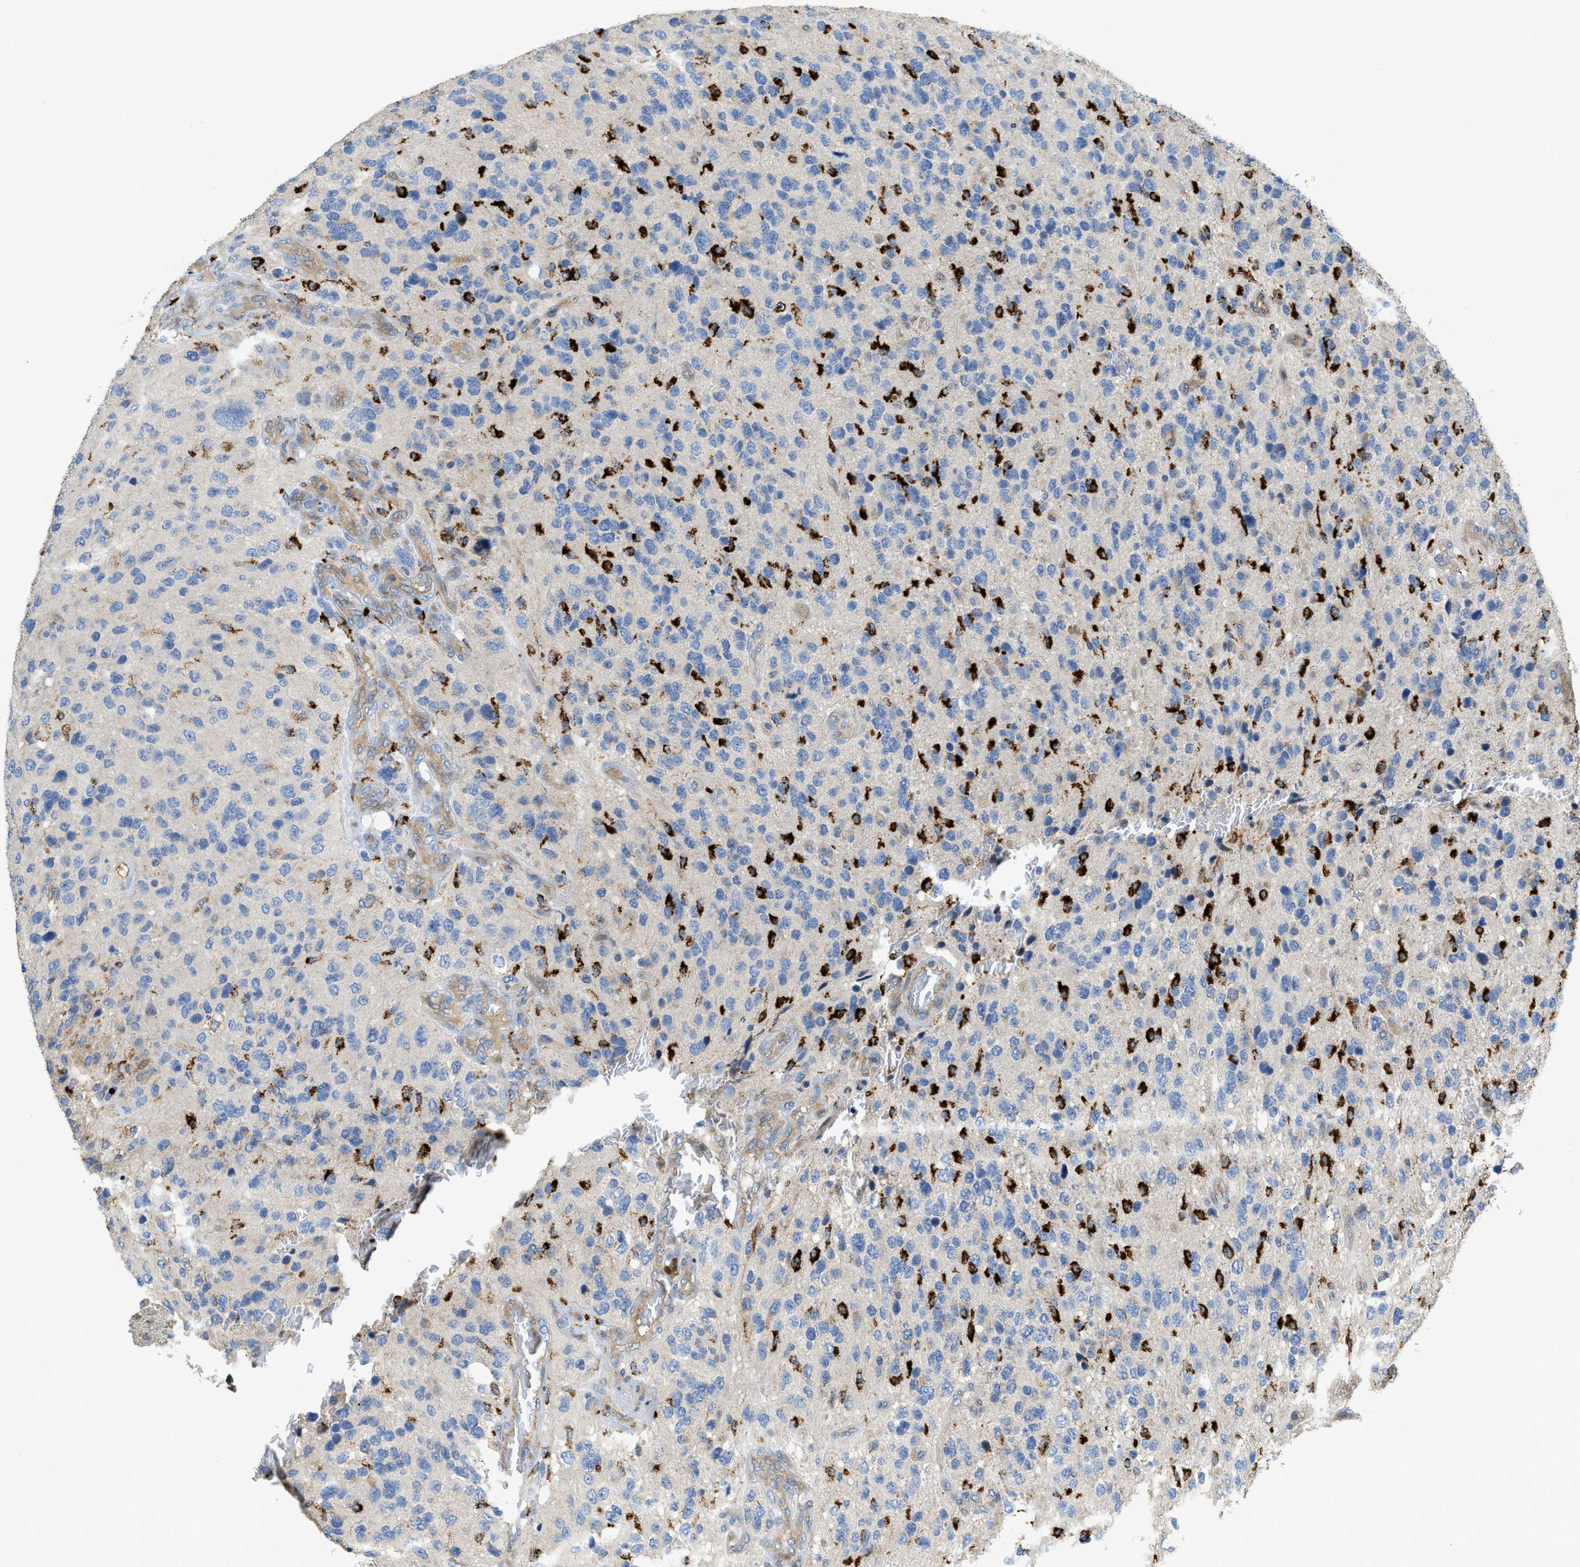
{"staining": {"intensity": "strong", "quantity": "<25%", "location": "cytoplasmic/membranous"}, "tissue": "glioma", "cell_type": "Tumor cells", "image_type": "cancer", "snomed": [{"axis": "morphology", "description": "Glioma, malignant, High grade"}, {"axis": "topography", "description": "Brain"}], "caption": "Protein expression analysis of glioma demonstrates strong cytoplasmic/membranous positivity in approximately <25% of tumor cells.", "gene": "CASP10", "patient": {"sex": "female", "age": 58}}